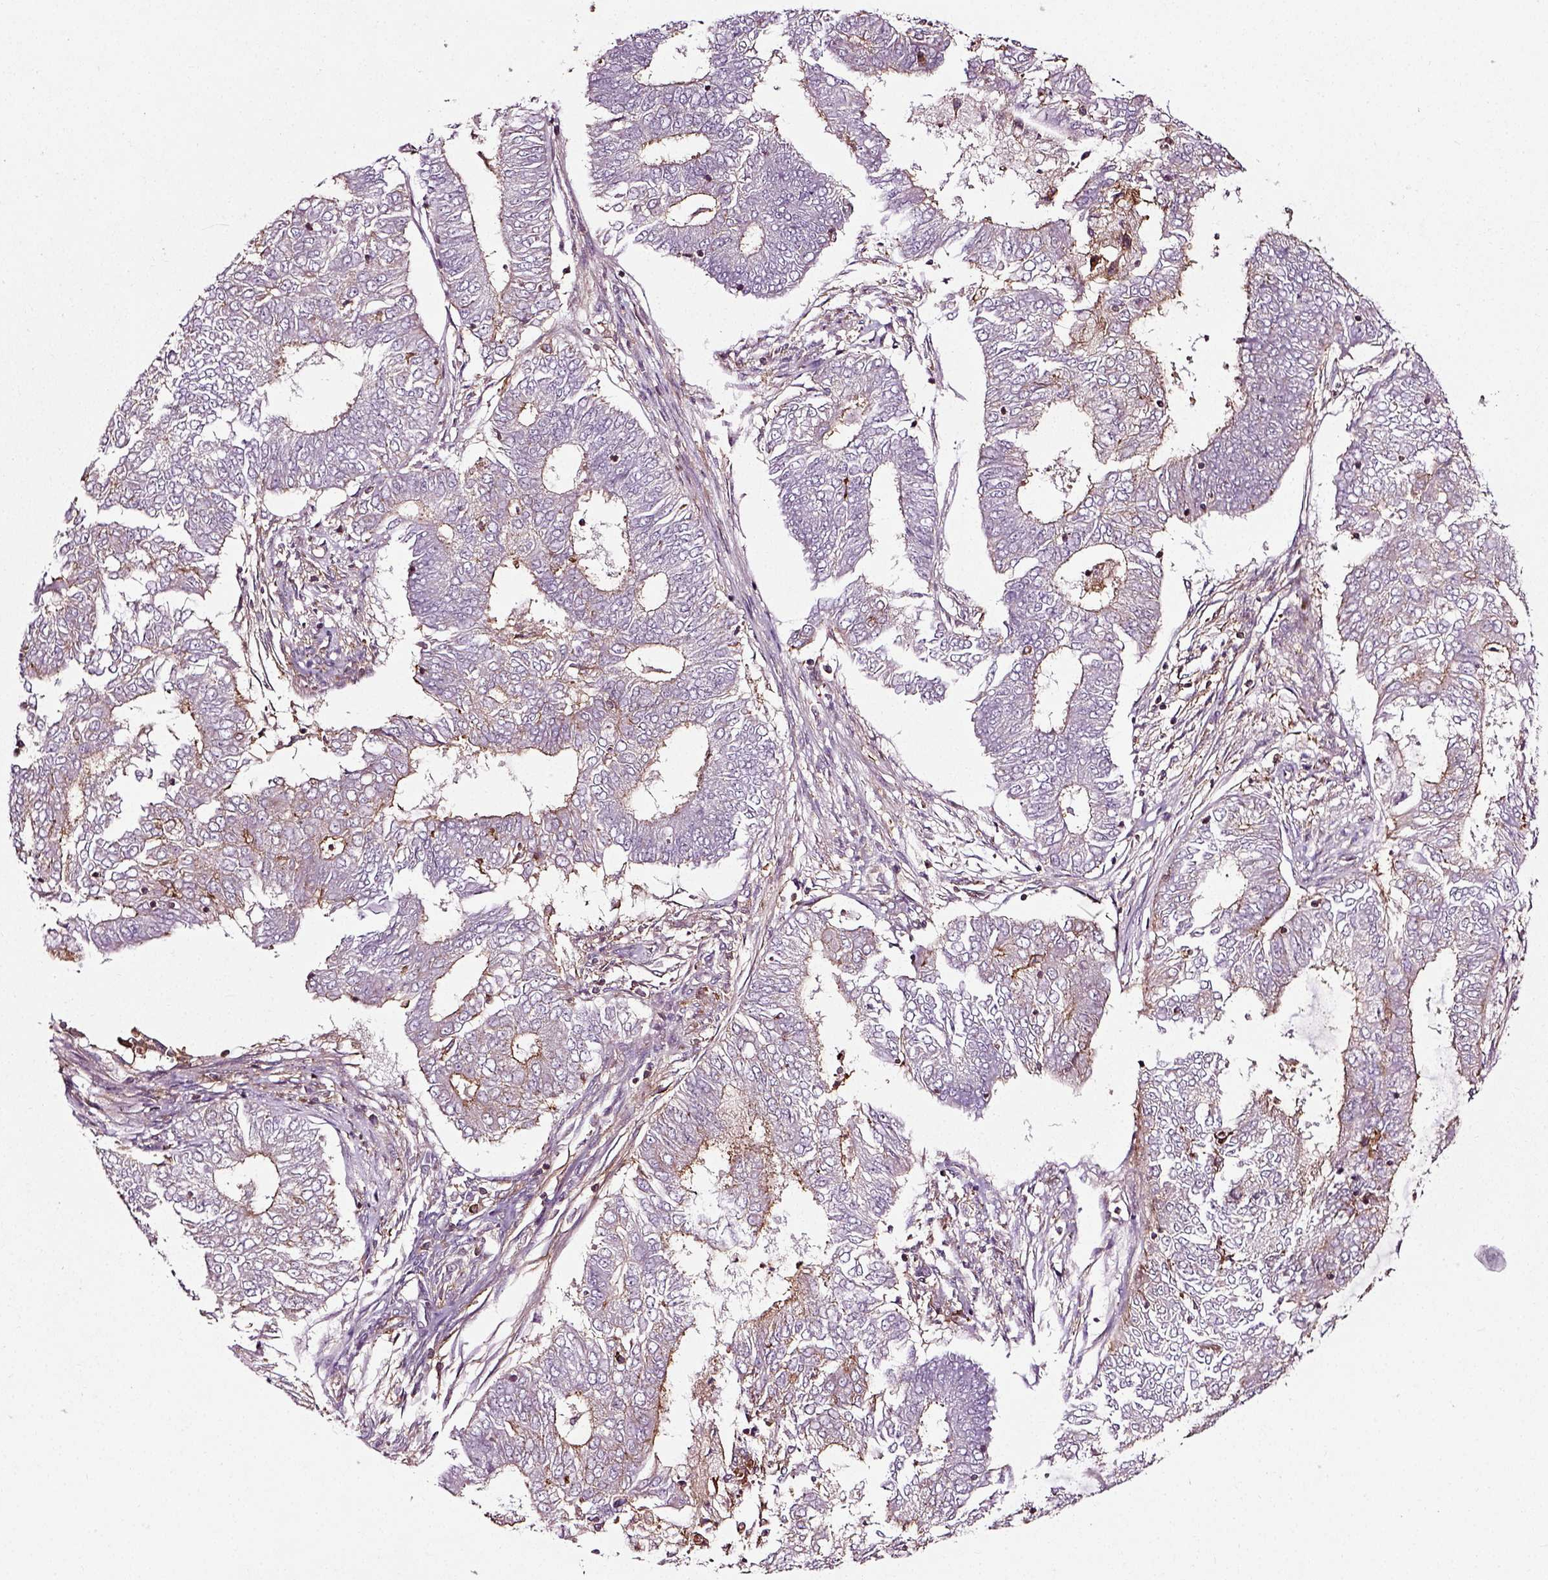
{"staining": {"intensity": "moderate", "quantity": "<25%", "location": "cytoplasmic/membranous"}, "tissue": "endometrial cancer", "cell_type": "Tumor cells", "image_type": "cancer", "snomed": [{"axis": "morphology", "description": "Adenocarcinoma, NOS"}, {"axis": "topography", "description": "Endometrium"}], "caption": "Protein staining reveals moderate cytoplasmic/membranous positivity in approximately <25% of tumor cells in adenocarcinoma (endometrial).", "gene": "RHOF", "patient": {"sex": "female", "age": 62}}